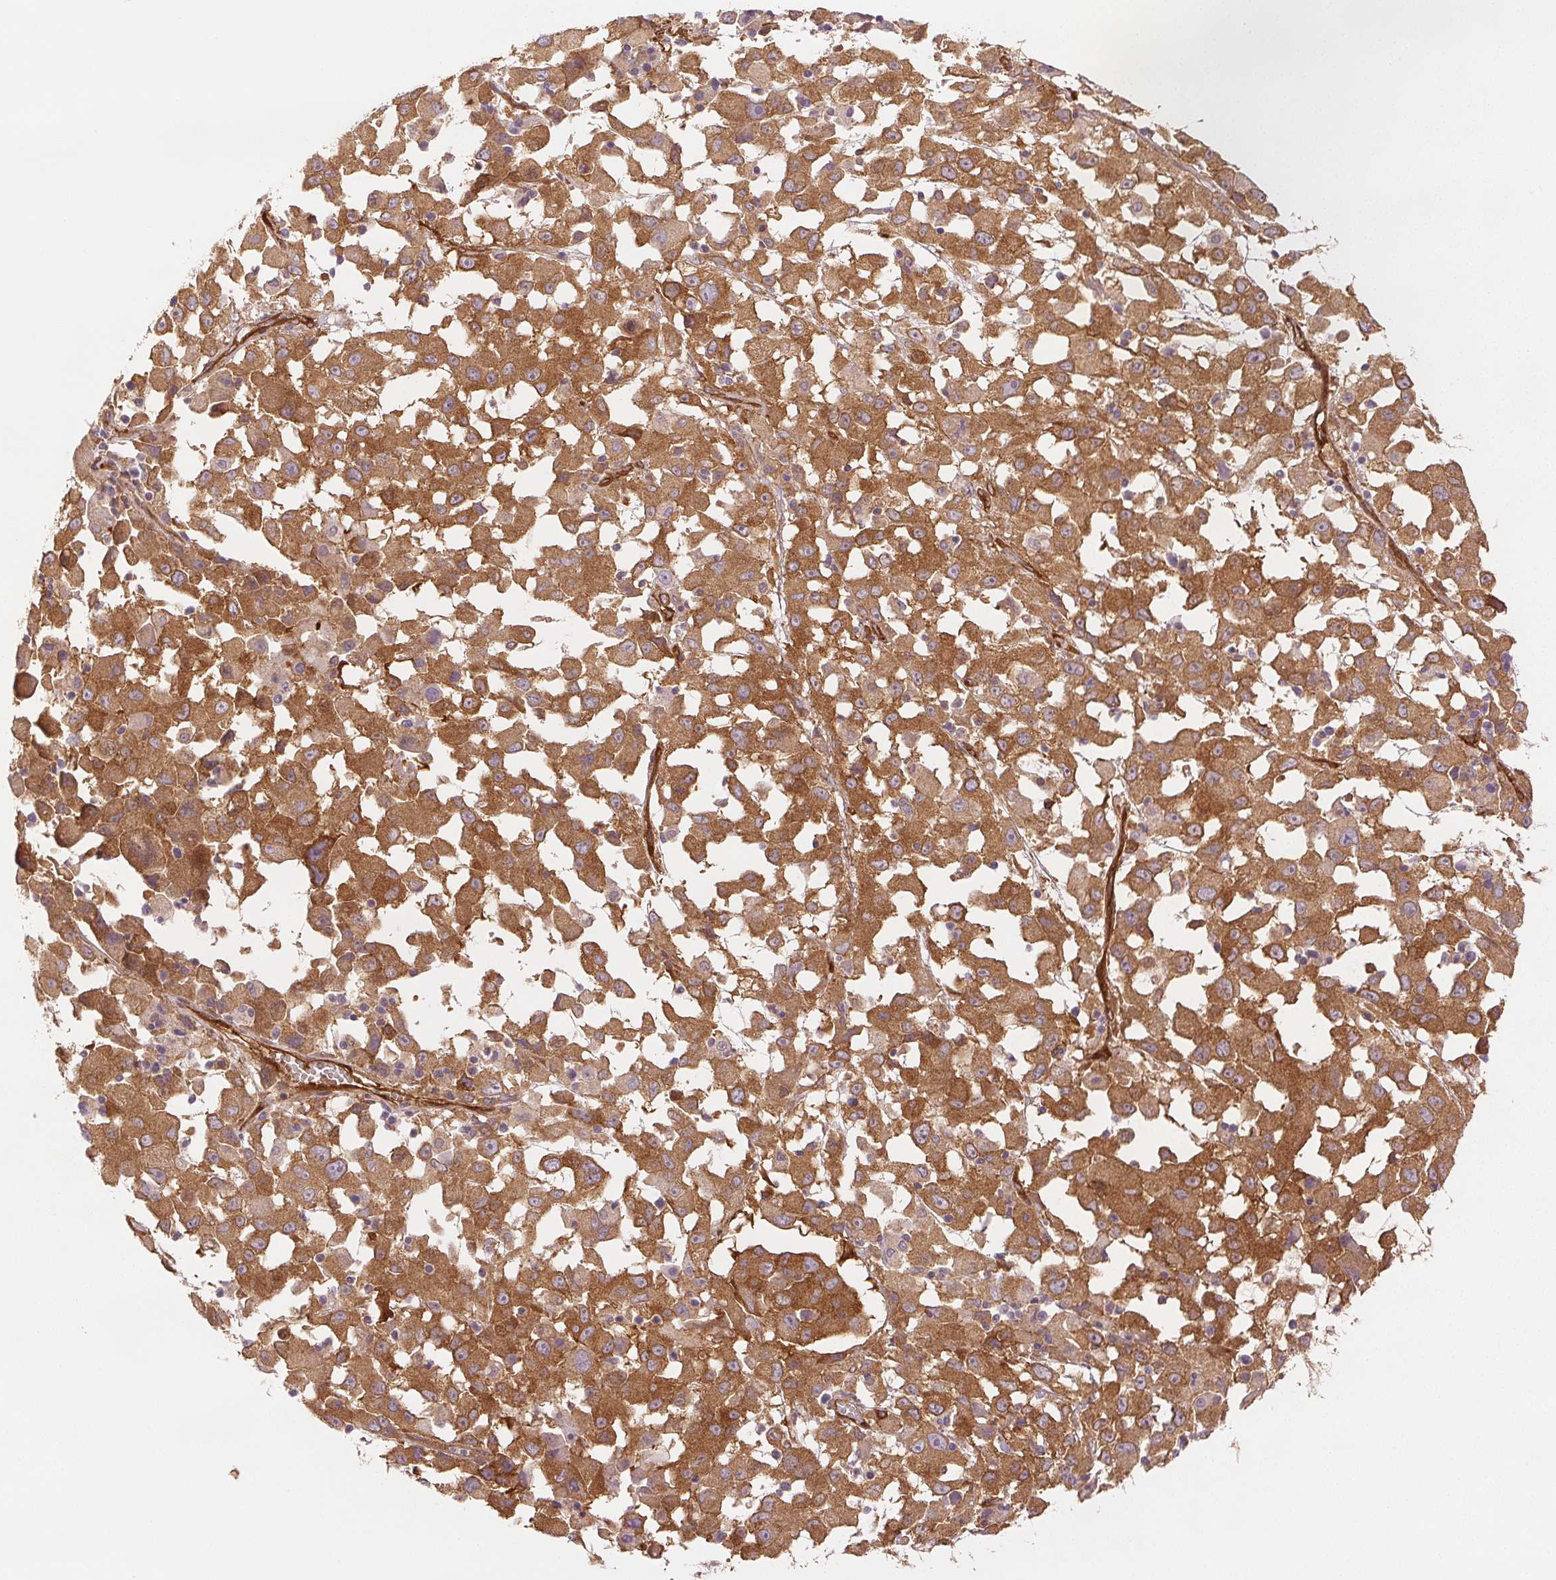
{"staining": {"intensity": "moderate", "quantity": ">75%", "location": "cytoplasmic/membranous"}, "tissue": "melanoma", "cell_type": "Tumor cells", "image_type": "cancer", "snomed": [{"axis": "morphology", "description": "Malignant melanoma, Metastatic site"}, {"axis": "topography", "description": "Soft tissue"}], "caption": "Human malignant melanoma (metastatic site) stained with a protein marker demonstrates moderate staining in tumor cells.", "gene": "DIAPH2", "patient": {"sex": "male", "age": 50}}